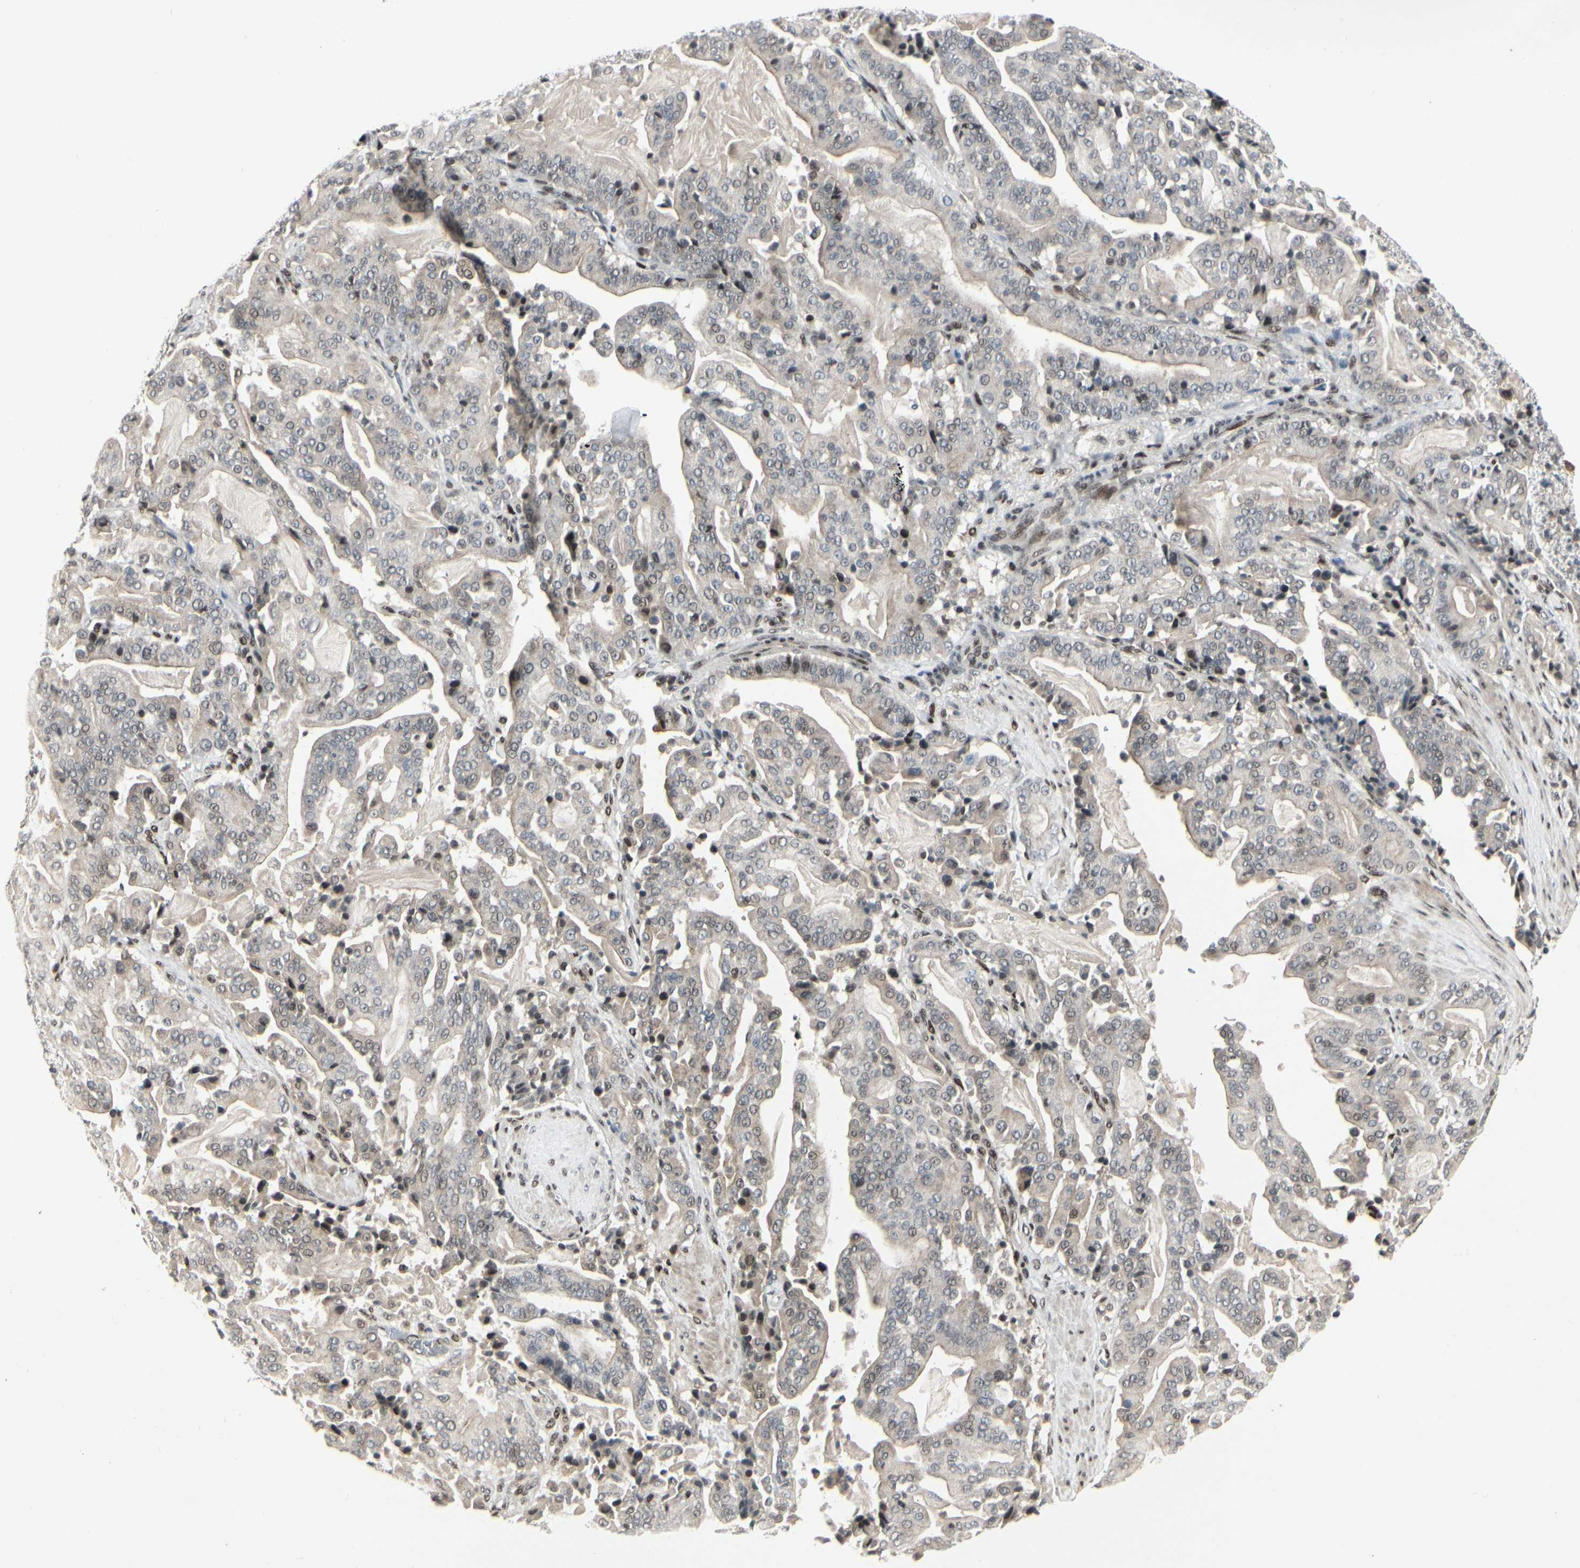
{"staining": {"intensity": "moderate", "quantity": "<25%", "location": "nuclear"}, "tissue": "pancreatic cancer", "cell_type": "Tumor cells", "image_type": "cancer", "snomed": [{"axis": "morphology", "description": "Adenocarcinoma, NOS"}, {"axis": "topography", "description": "Pancreas"}], "caption": "A brown stain highlights moderate nuclear expression of a protein in pancreatic cancer (adenocarcinoma) tumor cells.", "gene": "FOXJ2", "patient": {"sex": "male", "age": 63}}